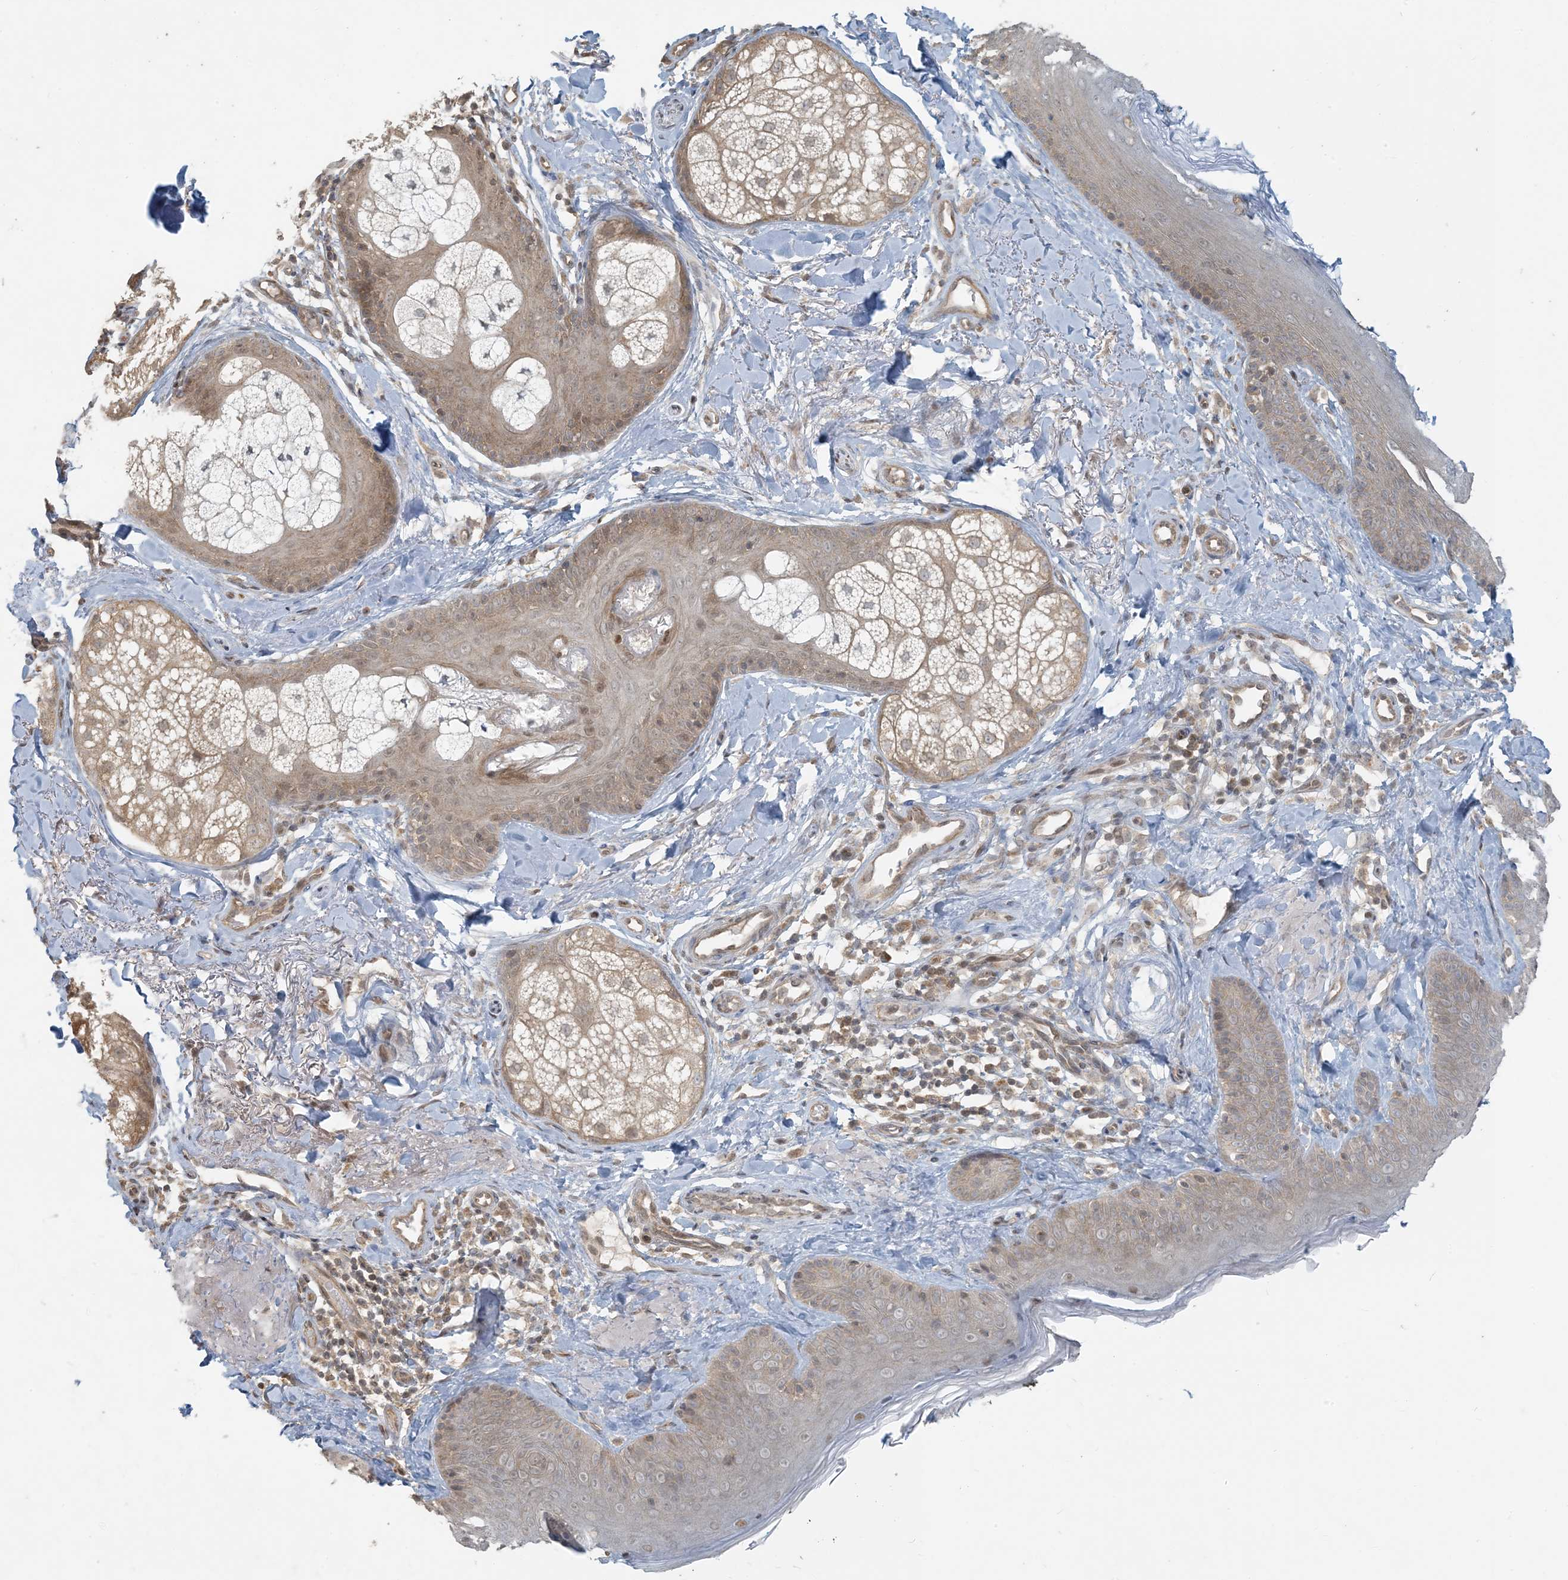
{"staining": {"intensity": "moderate", "quantity": ">75%", "location": "cytoplasmic/membranous"}, "tissue": "skin", "cell_type": "Fibroblasts", "image_type": "normal", "snomed": [{"axis": "morphology", "description": "Normal tissue, NOS"}, {"axis": "topography", "description": "Skin"}], "caption": "Immunohistochemistry photomicrograph of benign skin: human skin stained using immunohistochemistry demonstrates medium levels of moderate protein expression localized specifically in the cytoplasmic/membranous of fibroblasts, appearing as a cytoplasmic/membranous brown color.", "gene": "BCORL1", "patient": {"sex": "male", "age": 57}}